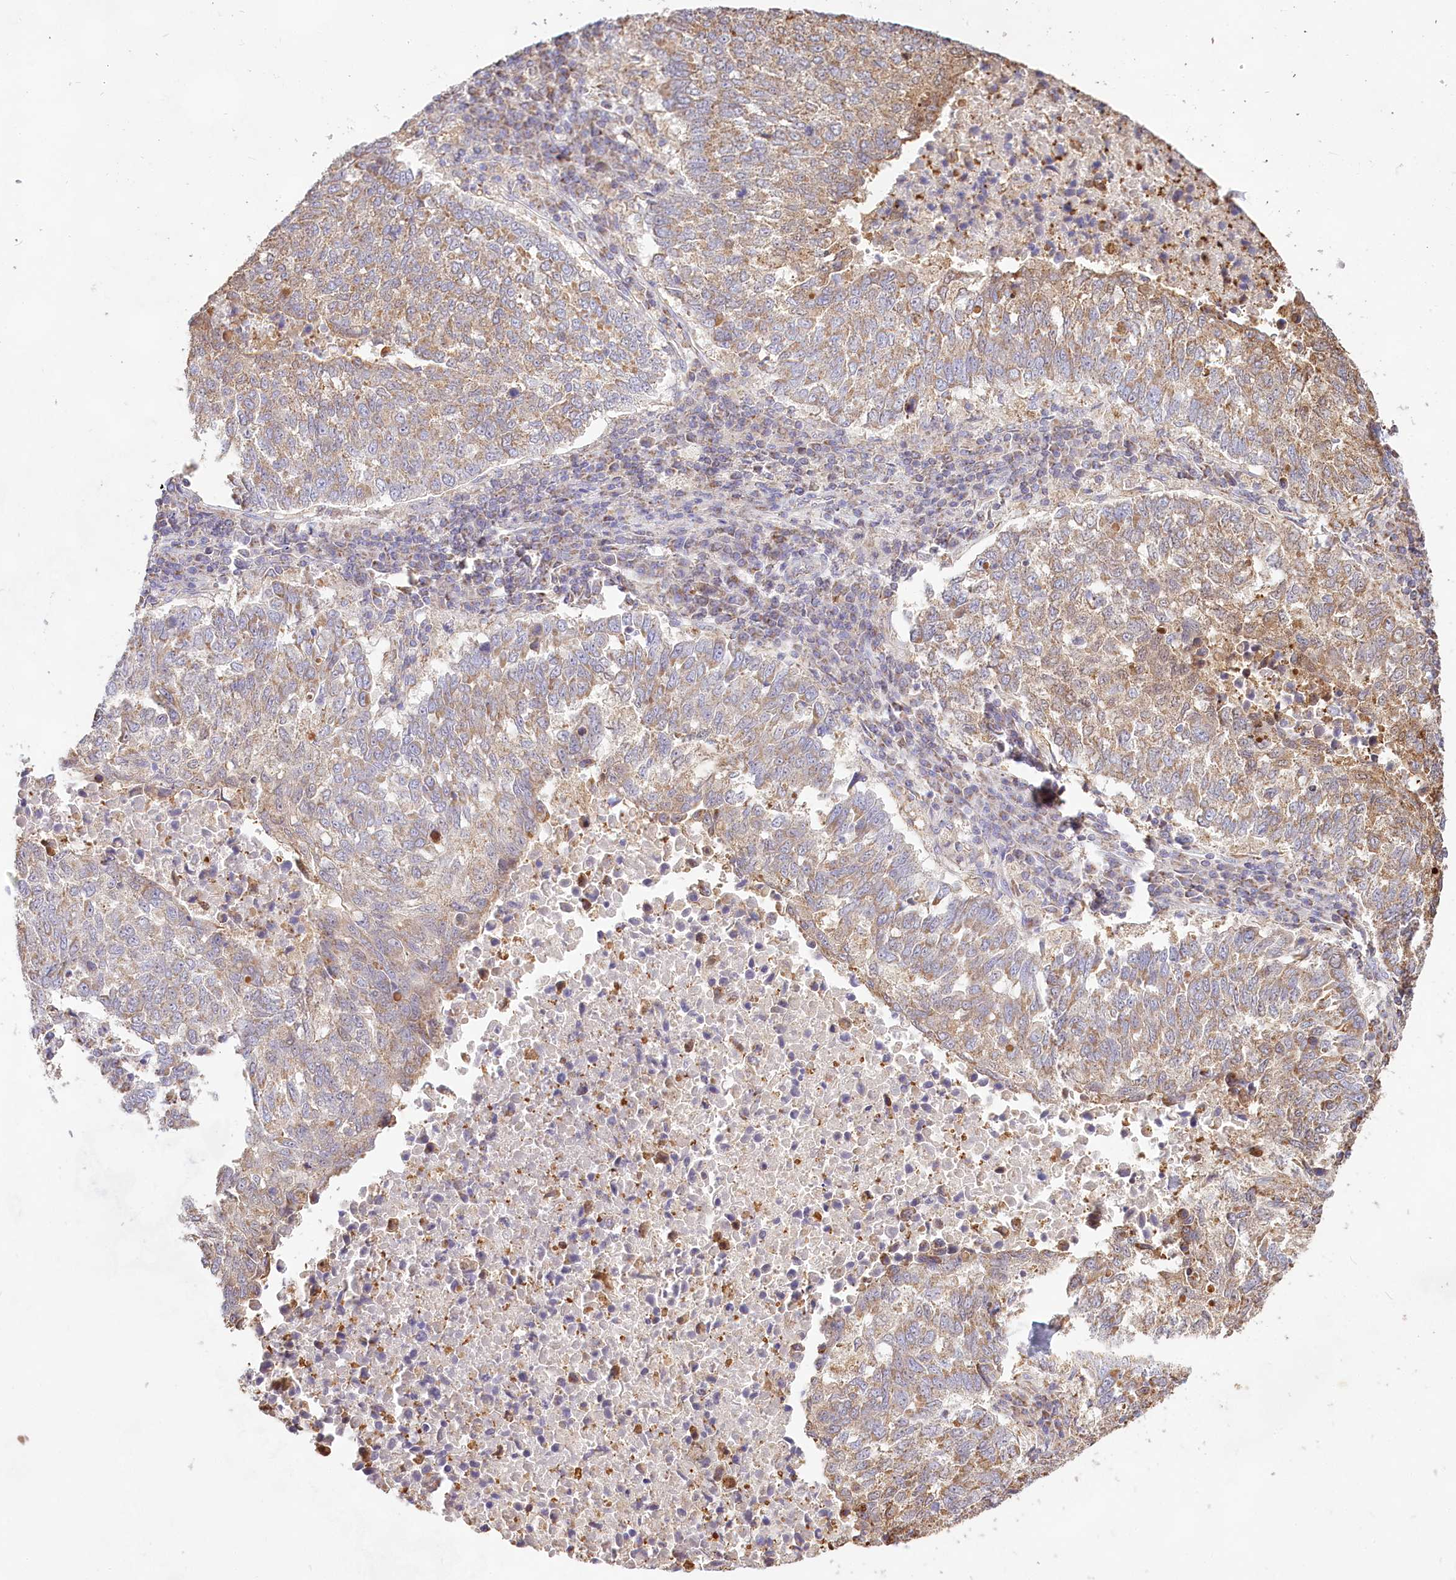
{"staining": {"intensity": "weak", "quantity": ">75%", "location": "cytoplasmic/membranous"}, "tissue": "lung cancer", "cell_type": "Tumor cells", "image_type": "cancer", "snomed": [{"axis": "morphology", "description": "Squamous cell carcinoma, NOS"}, {"axis": "topography", "description": "Lung"}], "caption": "Lung cancer (squamous cell carcinoma) was stained to show a protein in brown. There is low levels of weak cytoplasmic/membranous expression in about >75% of tumor cells. The staining was performed using DAB (3,3'-diaminobenzidine) to visualize the protein expression in brown, while the nuclei were stained in blue with hematoxylin (Magnification: 20x).", "gene": "TASOR2", "patient": {"sex": "male", "age": 73}}